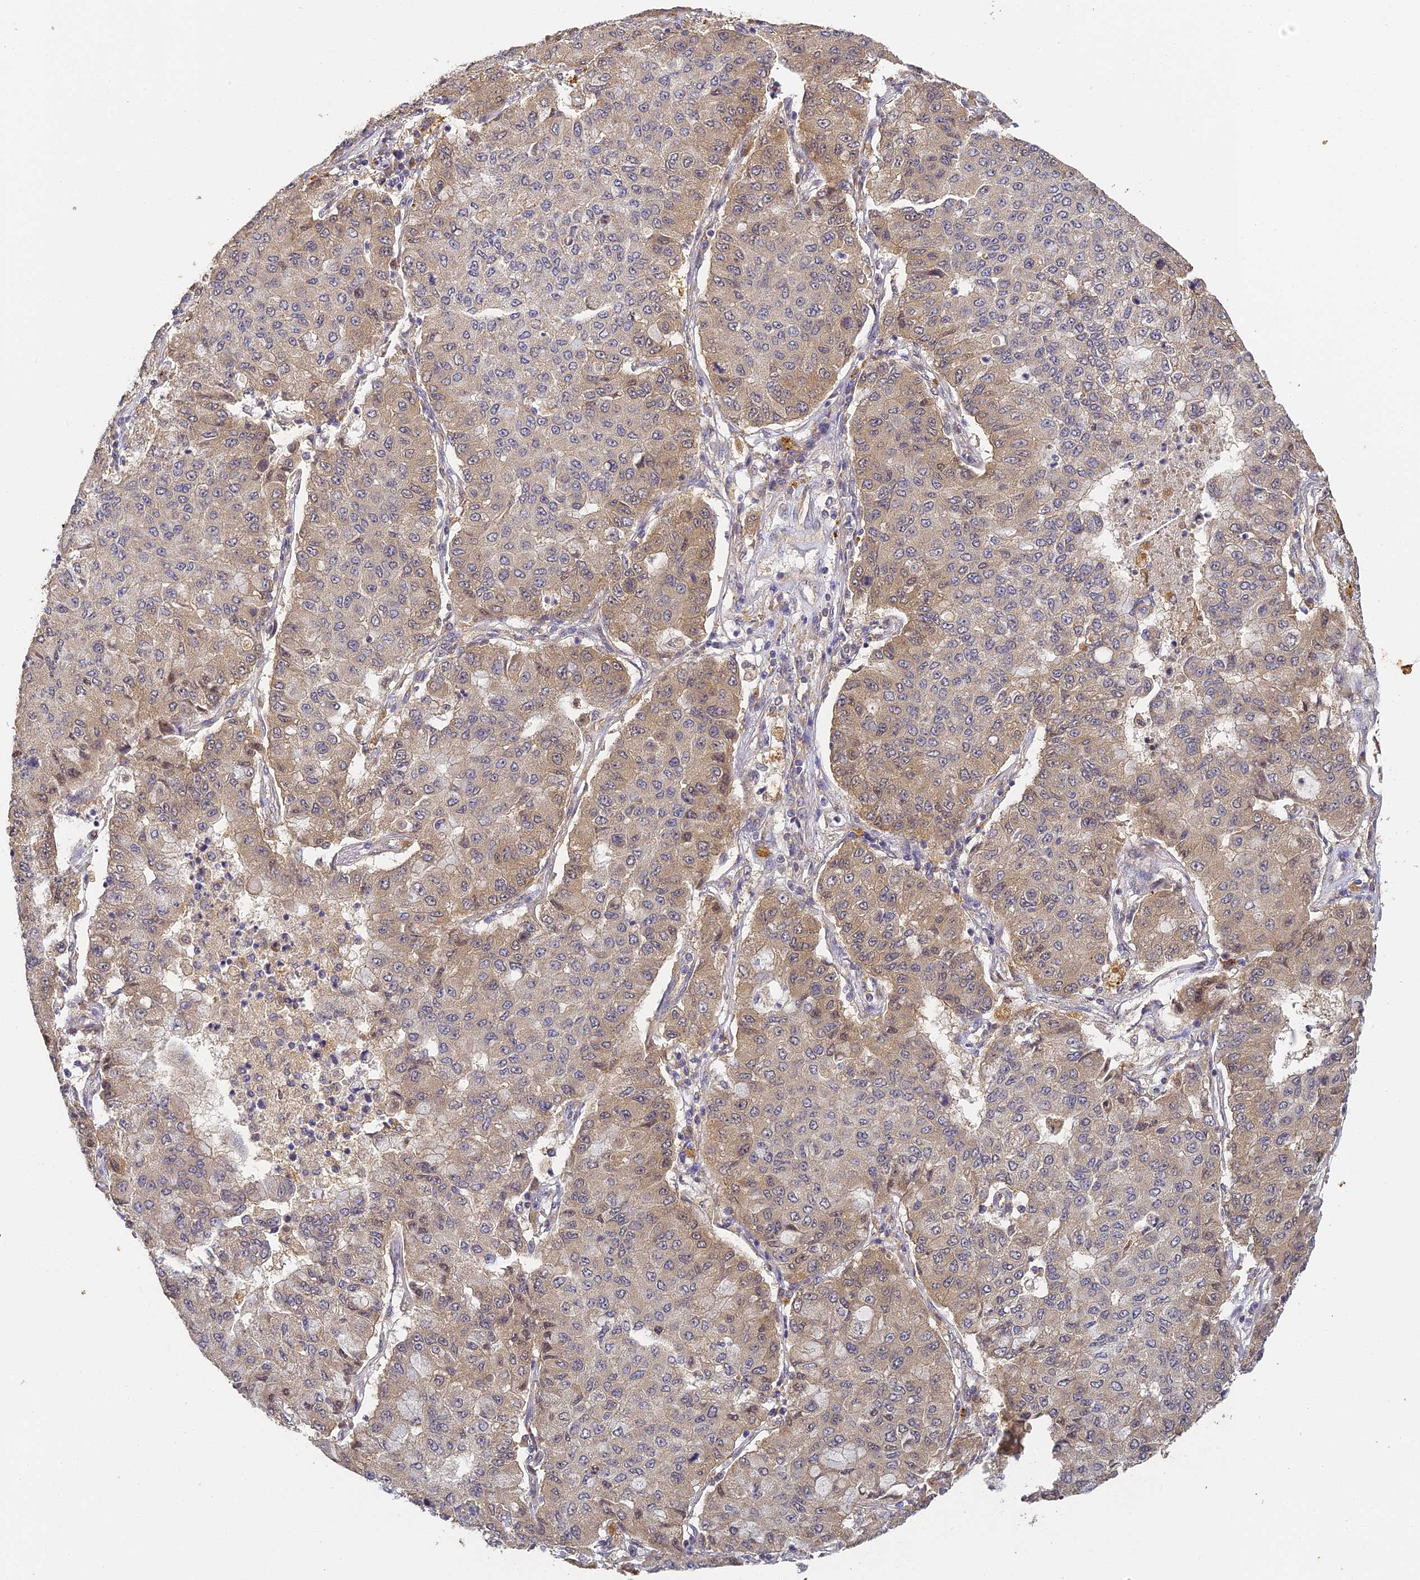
{"staining": {"intensity": "moderate", "quantity": "25%-75%", "location": "cytoplasmic/membranous"}, "tissue": "lung cancer", "cell_type": "Tumor cells", "image_type": "cancer", "snomed": [{"axis": "morphology", "description": "Squamous cell carcinoma, NOS"}, {"axis": "topography", "description": "Lung"}], "caption": "Lung squamous cell carcinoma was stained to show a protein in brown. There is medium levels of moderate cytoplasmic/membranous staining in about 25%-75% of tumor cells.", "gene": "YAE1", "patient": {"sex": "male", "age": 74}}